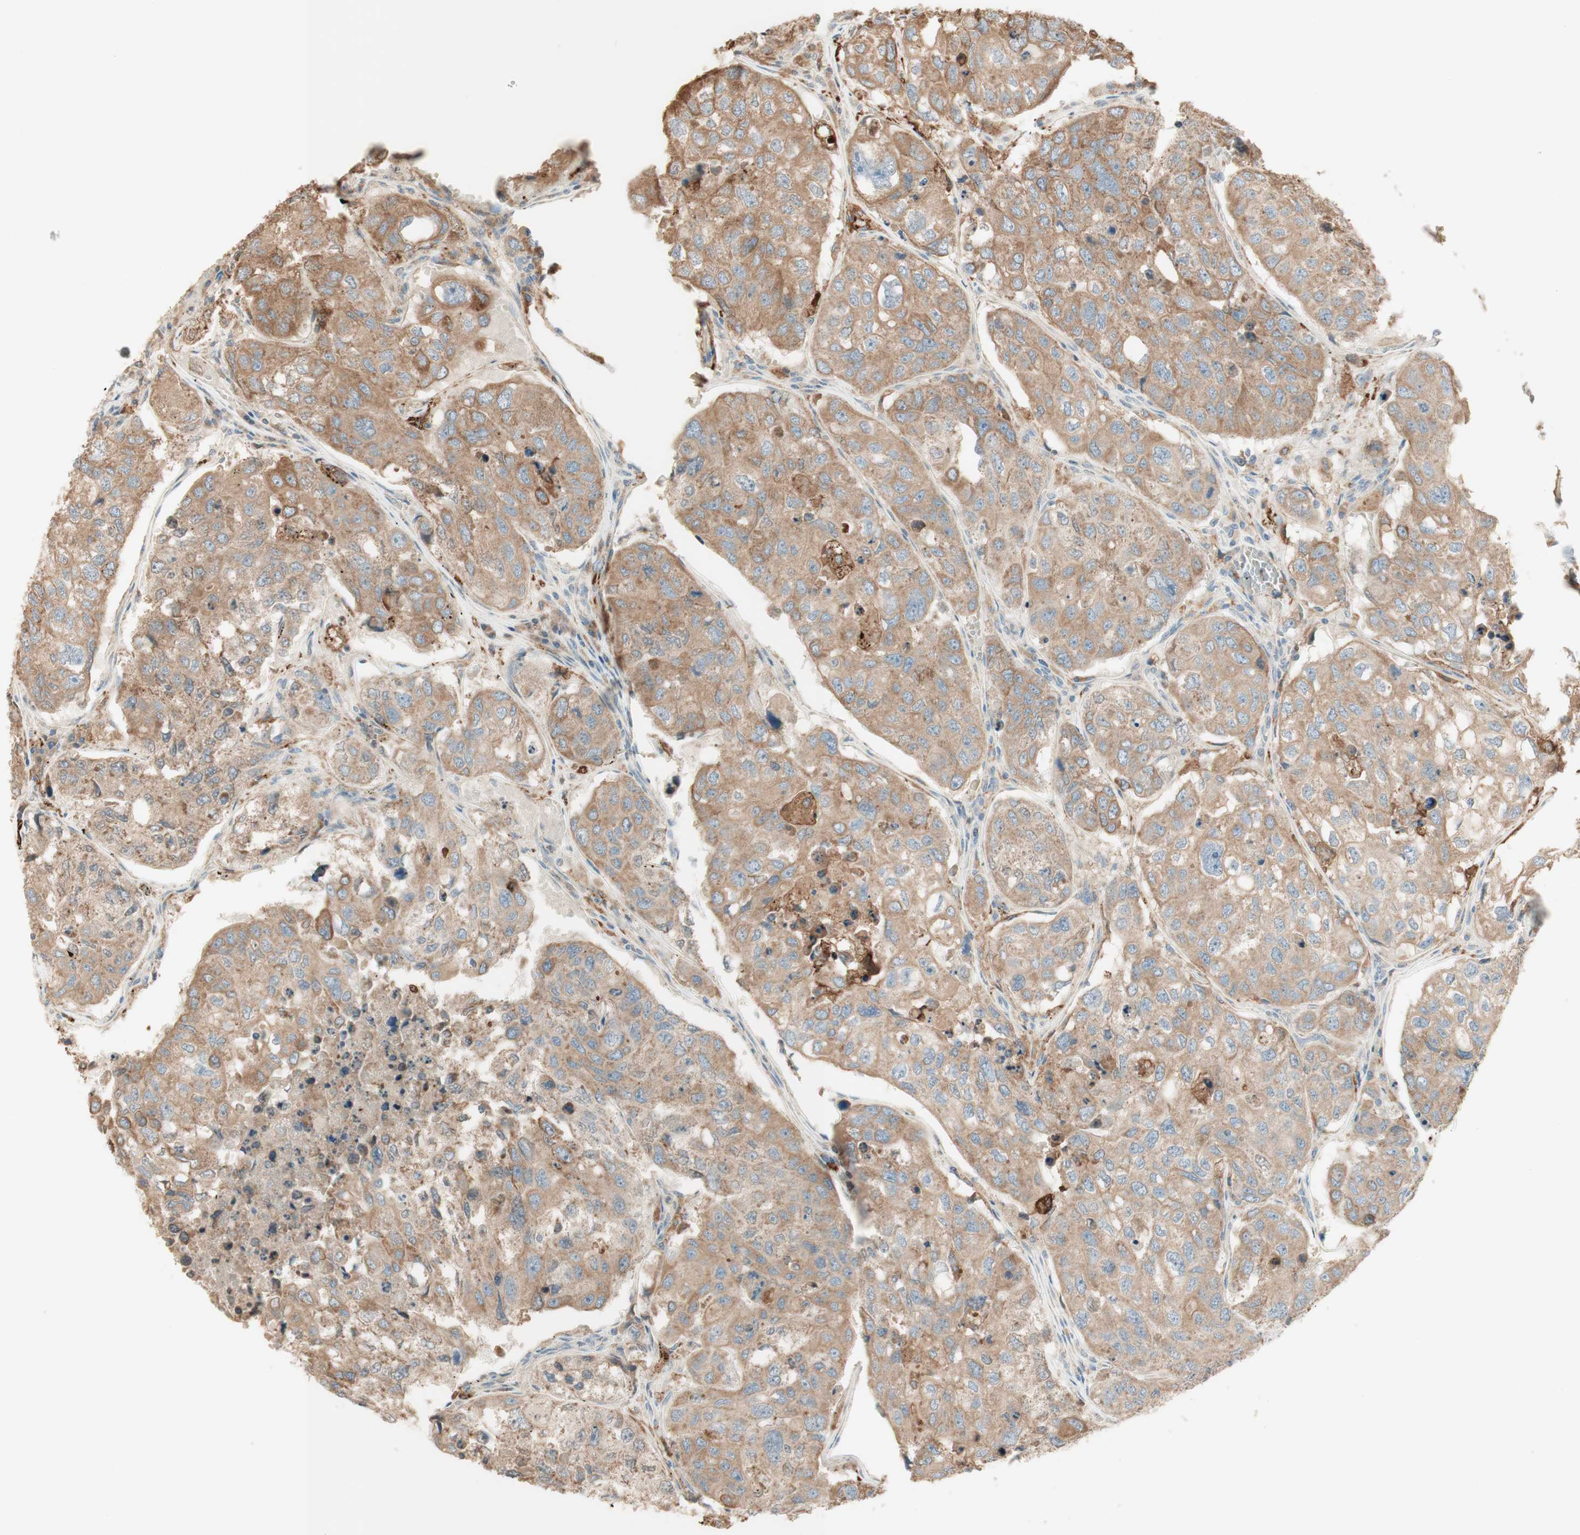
{"staining": {"intensity": "moderate", "quantity": ">75%", "location": "cytoplasmic/membranous"}, "tissue": "urothelial cancer", "cell_type": "Tumor cells", "image_type": "cancer", "snomed": [{"axis": "morphology", "description": "Urothelial carcinoma, High grade"}, {"axis": "topography", "description": "Lymph node"}, {"axis": "topography", "description": "Urinary bladder"}], "caption": "Tumor cells display medium levels of moderate cytoplasmic/membranous positivity in about >75% of cells in human urothelial cancer. (Stains: DAB in brown, nuclei in blue, Microscopy: brightfield microscopy at high magnification).", "gene": "CLCN2", "patient": {"sex": "male", "age": 51}}